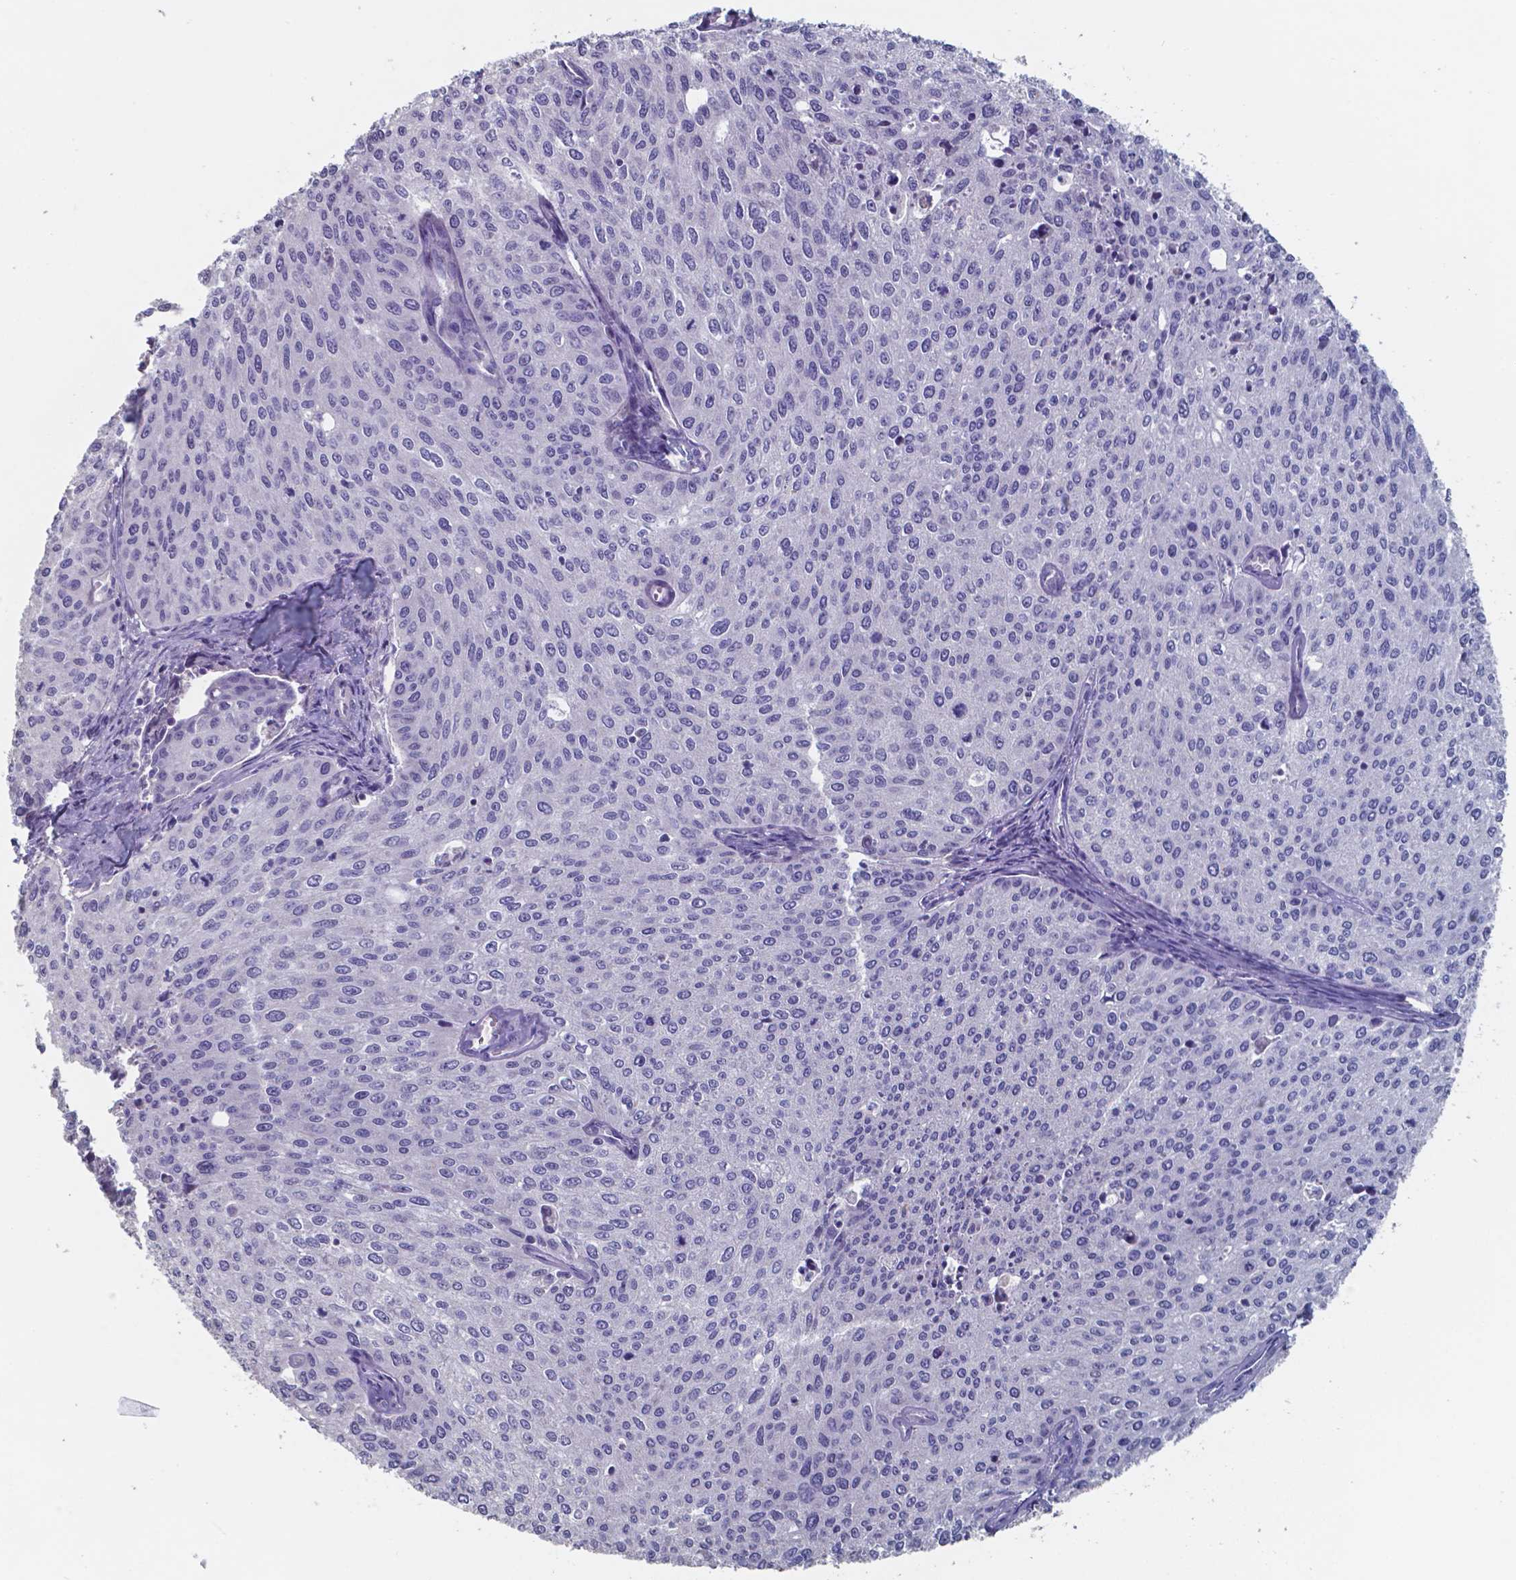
{"staining": {"intensity": "negative", "quantity": "none", "location": "none"}, "tissue": "cervical cancer", "cell_type": "Tumor cells", "image_type": "cancer", "snomed": [{"axis": "morphology", "description": "Squamous cell carcinoma, NOS"}, {"axis": "topography", "description": "Cervix"}], "caption": "Cervical squamous cell carcinoma stained for a protein using immunohistochemistry (IHC) demonstrates no positivity tumor cells.", "gene": "FOXJ1", "patient": {"sex": "female", "age": 38}}